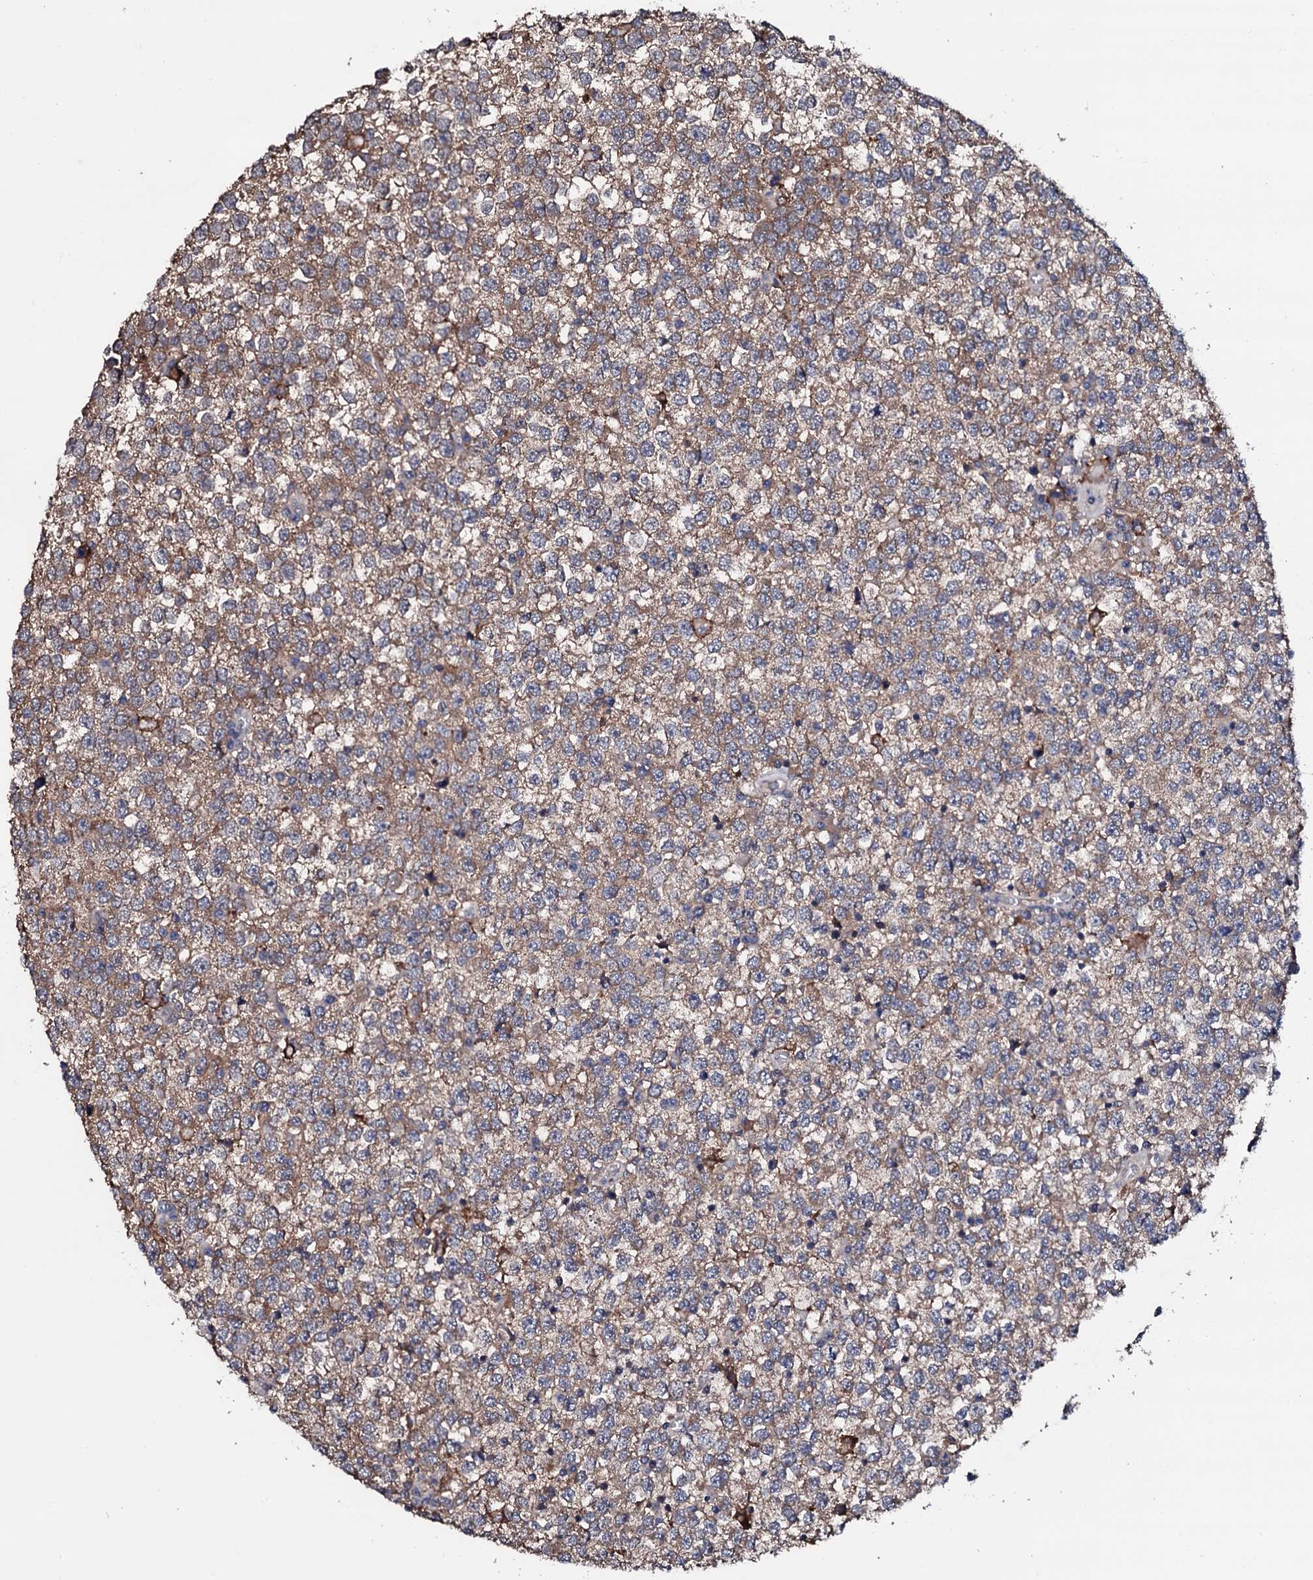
{"staining": {"intensity": "moderate", "quantity": ">75%", "location": "cytoplasmic/membranous"}, "tissue": "testis cancer", "cell_type": "Tumor cells", "image_type": "cancer", "snomed": [{"axis": "morphology", "description": "Seminoma, NOS"}, {"axis": "topography", "description": "Testis"}], "caption": "High-magnification brightfield microscopy of testis seminoma stained with DAB (3,3'-diaminobenzidine) (brown) and counterstained with hematoxylin (blue). tumor cells exhibit moderate cytoplasmic/membranous staining is appreciated in approximately>75% of cells.", "gene": "EDC3", "patient": {"sex": "male", "age": 65}}